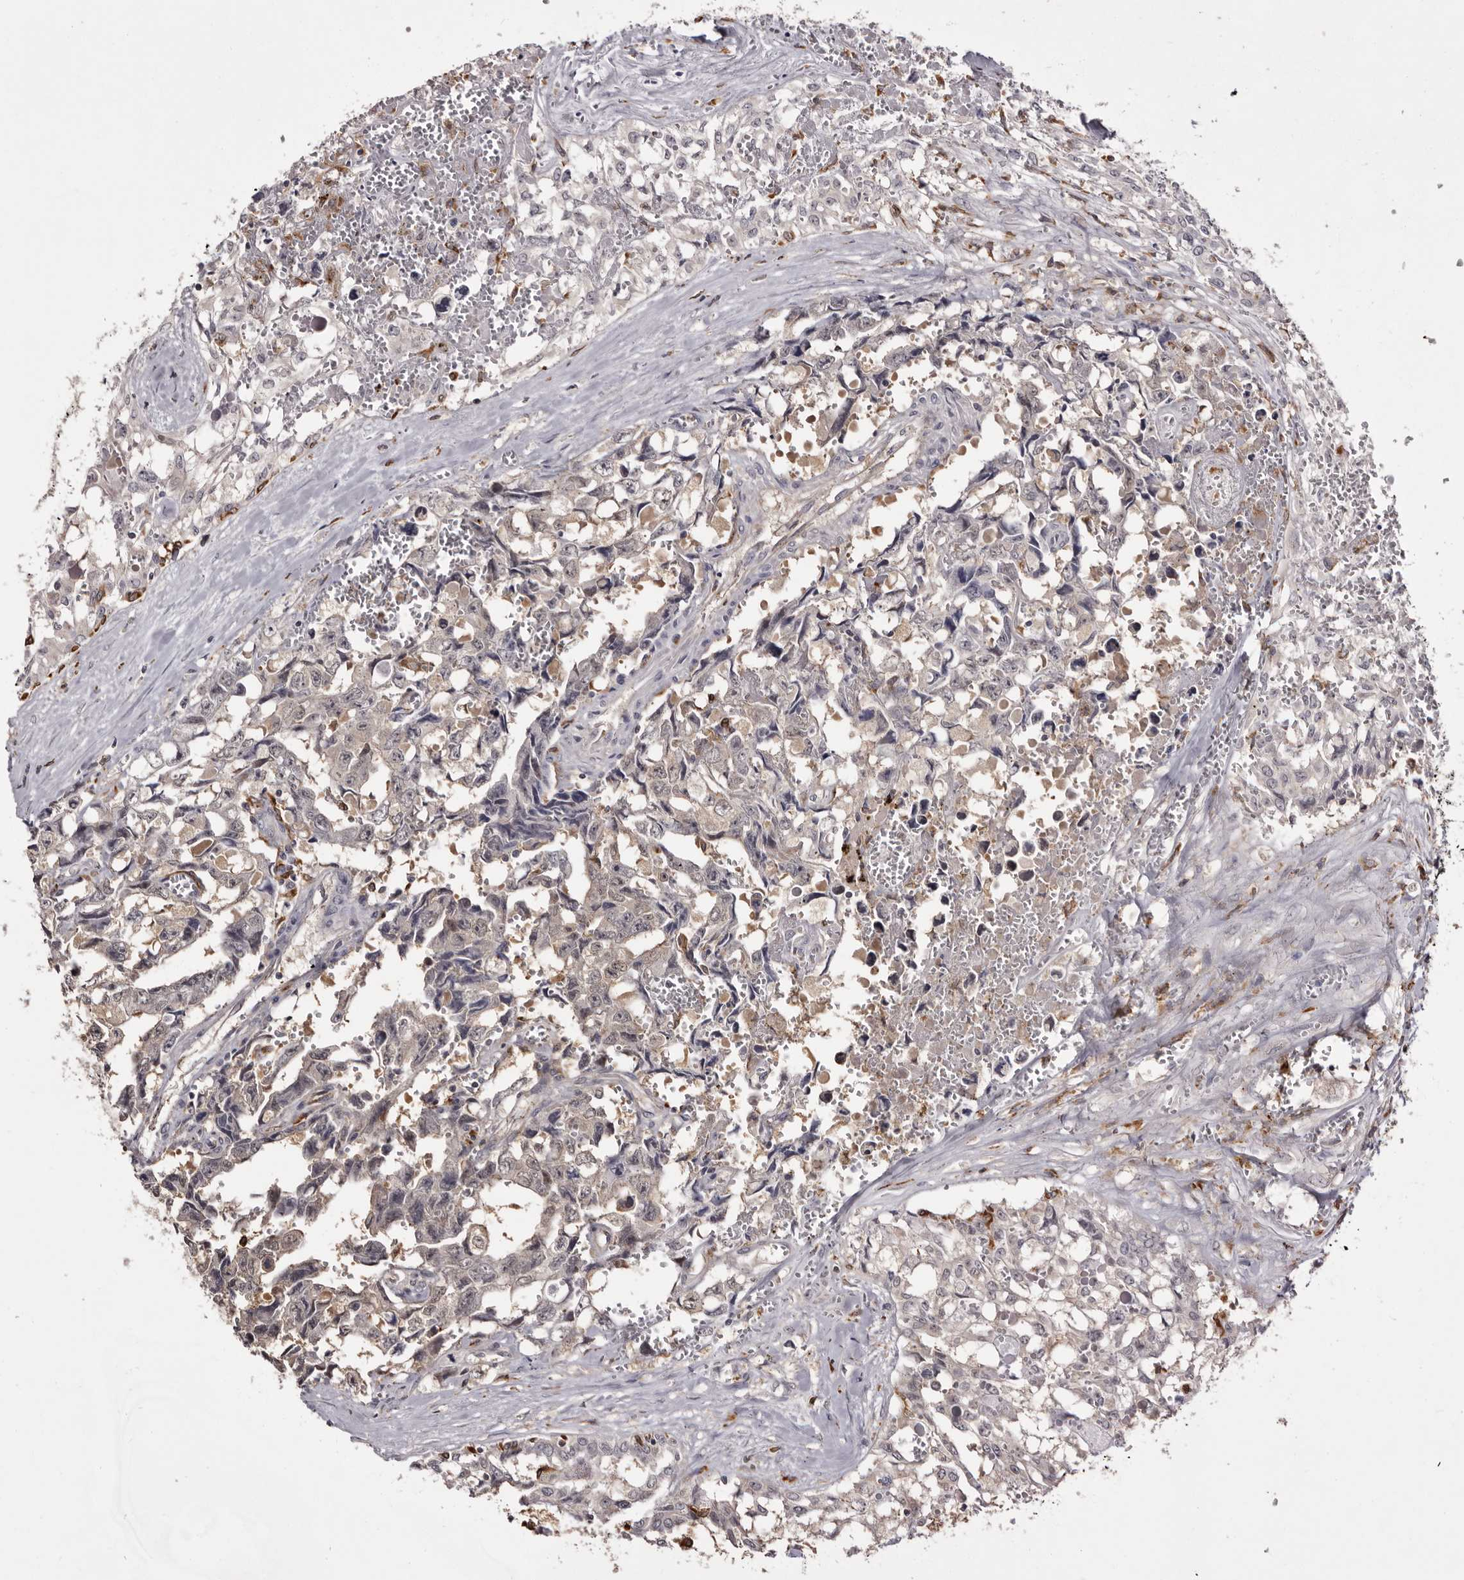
{"staining": {"intensity": "weak", "quantity": "<25%", "location": "cytoplasmic/membranous"}, "tissue": "testis cancer", "cell_type": "Tumor cells", "image_type": "cancer", "snomed": [{"axis": "morphology", "description": "Carcinoma, Embryonal, NOS"}, {"axis": "topography", "description": "Testis"}], "caption": "Immunohistochemical staining of testis cancer (embryonal carcinoma) reveals no significant expression in tumor cells.", "gene": "TNNI1", "patient": {"sex": "male", "age": 31}}